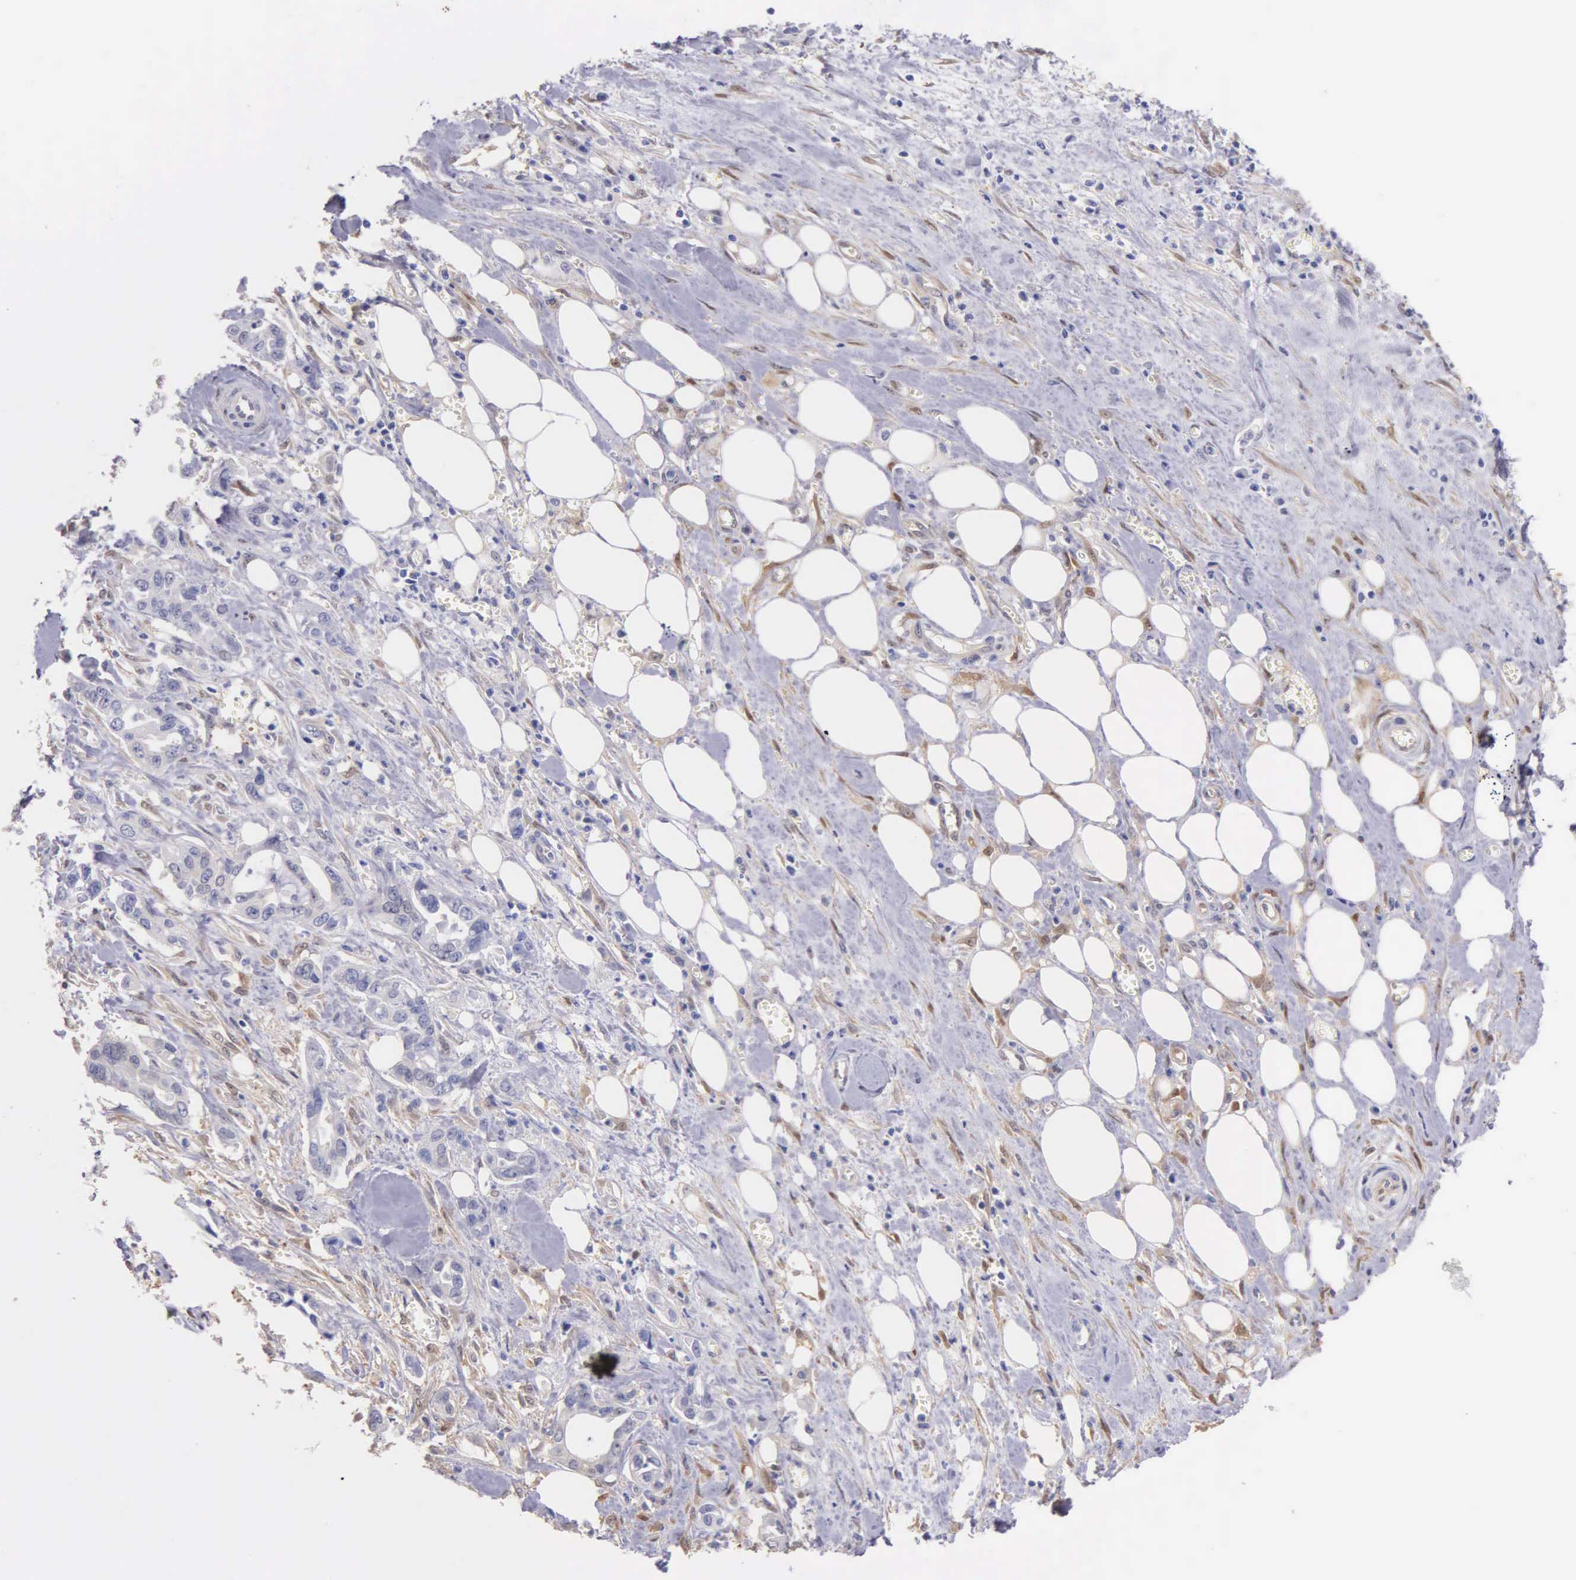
{"staining": {"intensity": "negative", "quantity": "none", "location": "none"}, "tissue": "pancreatic cancer", "cell_type": "Tumor cells", "image_type": "cancer", "snomed": [{"axis": "morphology", "description": "Adenocarcinoma, NOS"}, {"axis": "topography", "description": "Pancreas"}], "caption": "Tumor cells are negative for protein expression in human pancreatic cancer.", "gene": "GSTT2", "patient": {"sex": "male", "age": 69}}